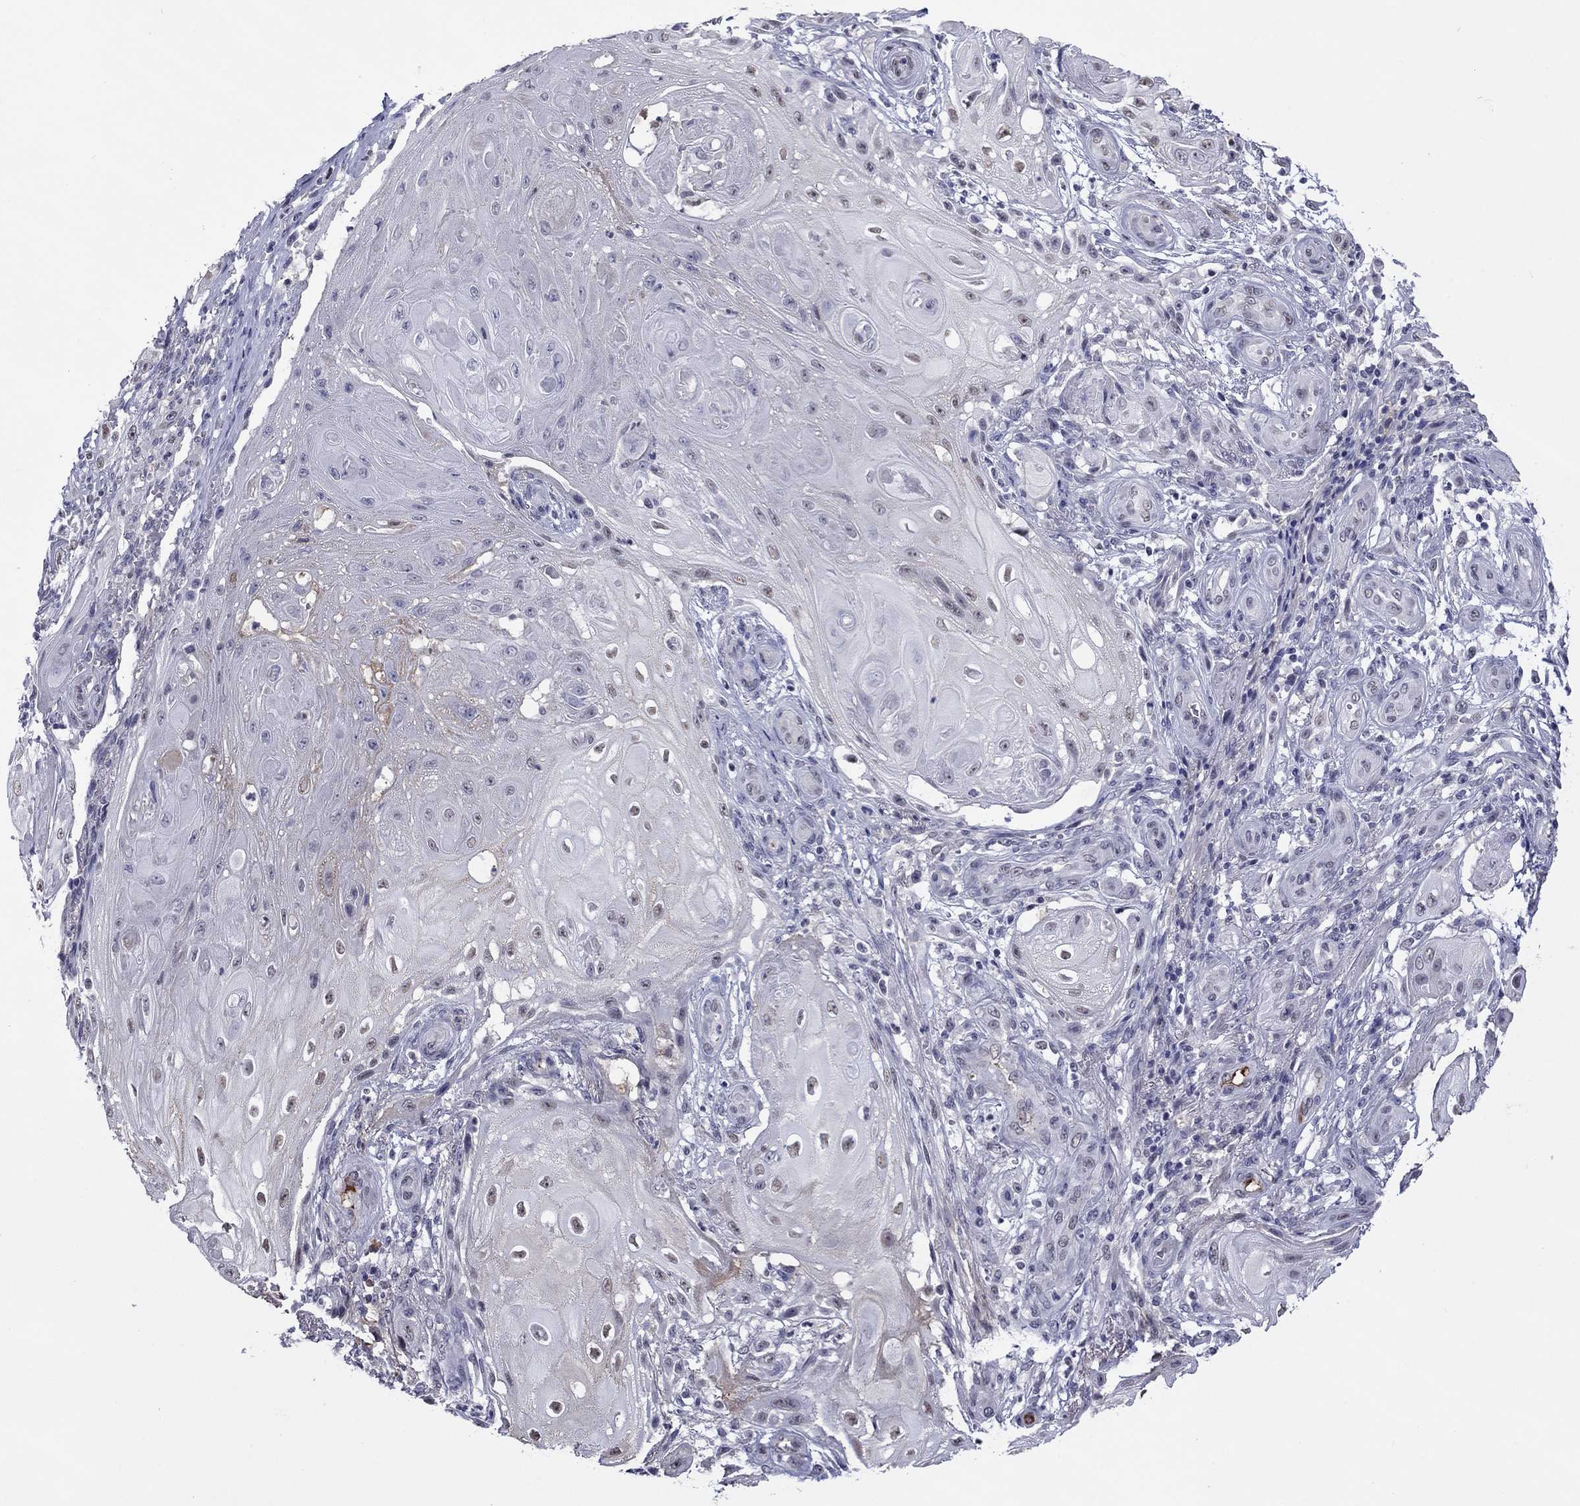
{"staining": {"intensity": "negative", "quantity": "none", "location": "none"}, "tissue": "skin cancer", "cell_type": "Tumor cells", "image_type": "cancer", "snomed": [{"axis": "morphology", "description": "Squamous cell carcinoma, NOS"}, {"axis": "topography", "description": "Skin"}], "caption": "This is an immunohistochemistry micrograph of human skin squamous cell carcinoma. There is no staining in tumor cells.", "gene": "APOA2", "patient": {"sex": "male", "age": 62}}